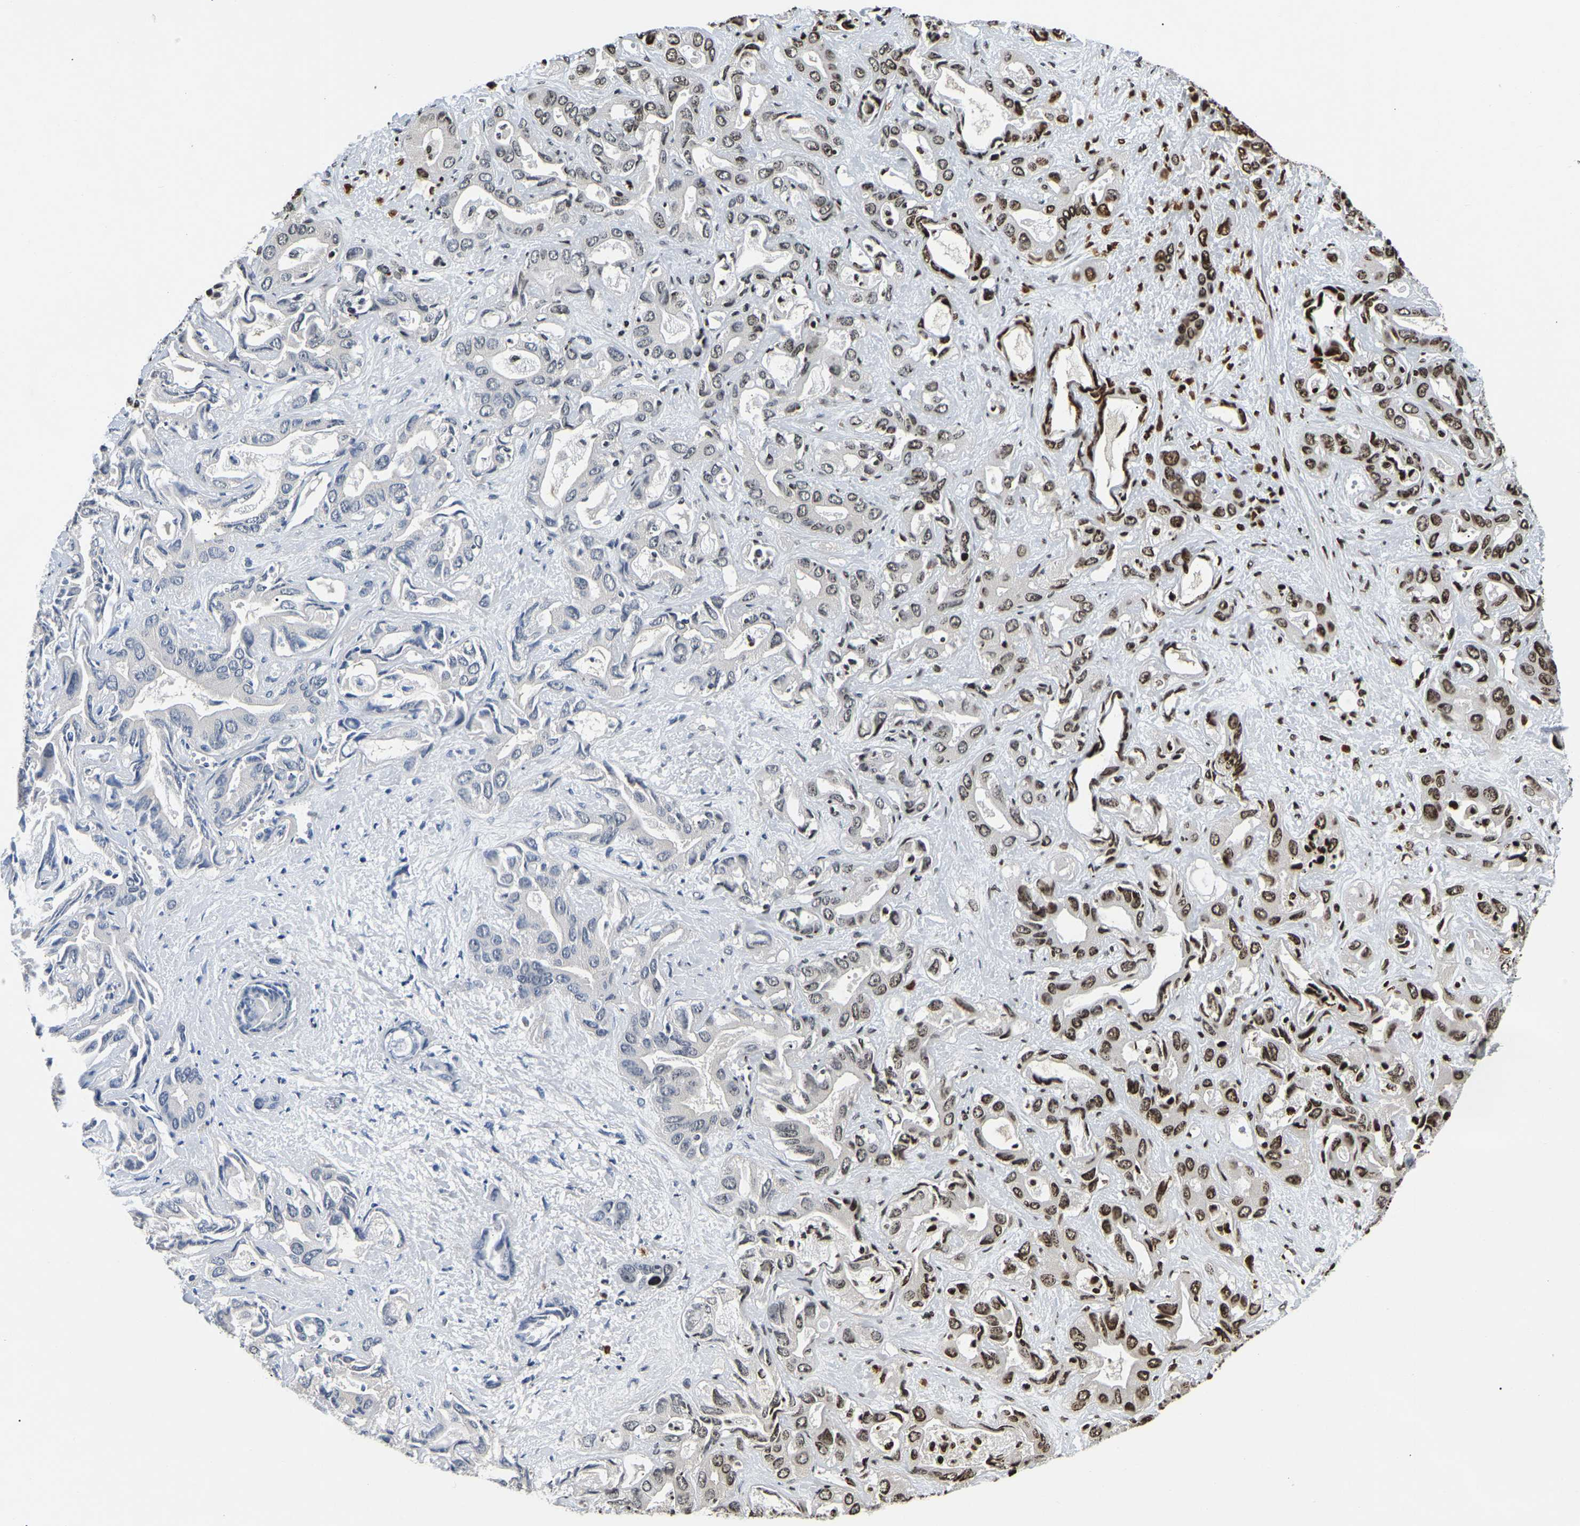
{"staining": {"intensity": "strong", "quantity": ">75%", "location": "nuclear"}, "tissue": "liver cancer", "cell_type": "Tumor cells", "image_type": "cancer", "snomed": [{"axis": "morphology", "description": "Cholangiocarcinoma"}, {"axis": "topography", "description": "Liver"}], "caption": "Protein staining of liver cancer (cholangiocarcinoma) tissue reveals strong nuclear positivity in about >75% of tumor cells.", "gene": "LRRC61", "patient": {"sex": "female", "age": 52}}